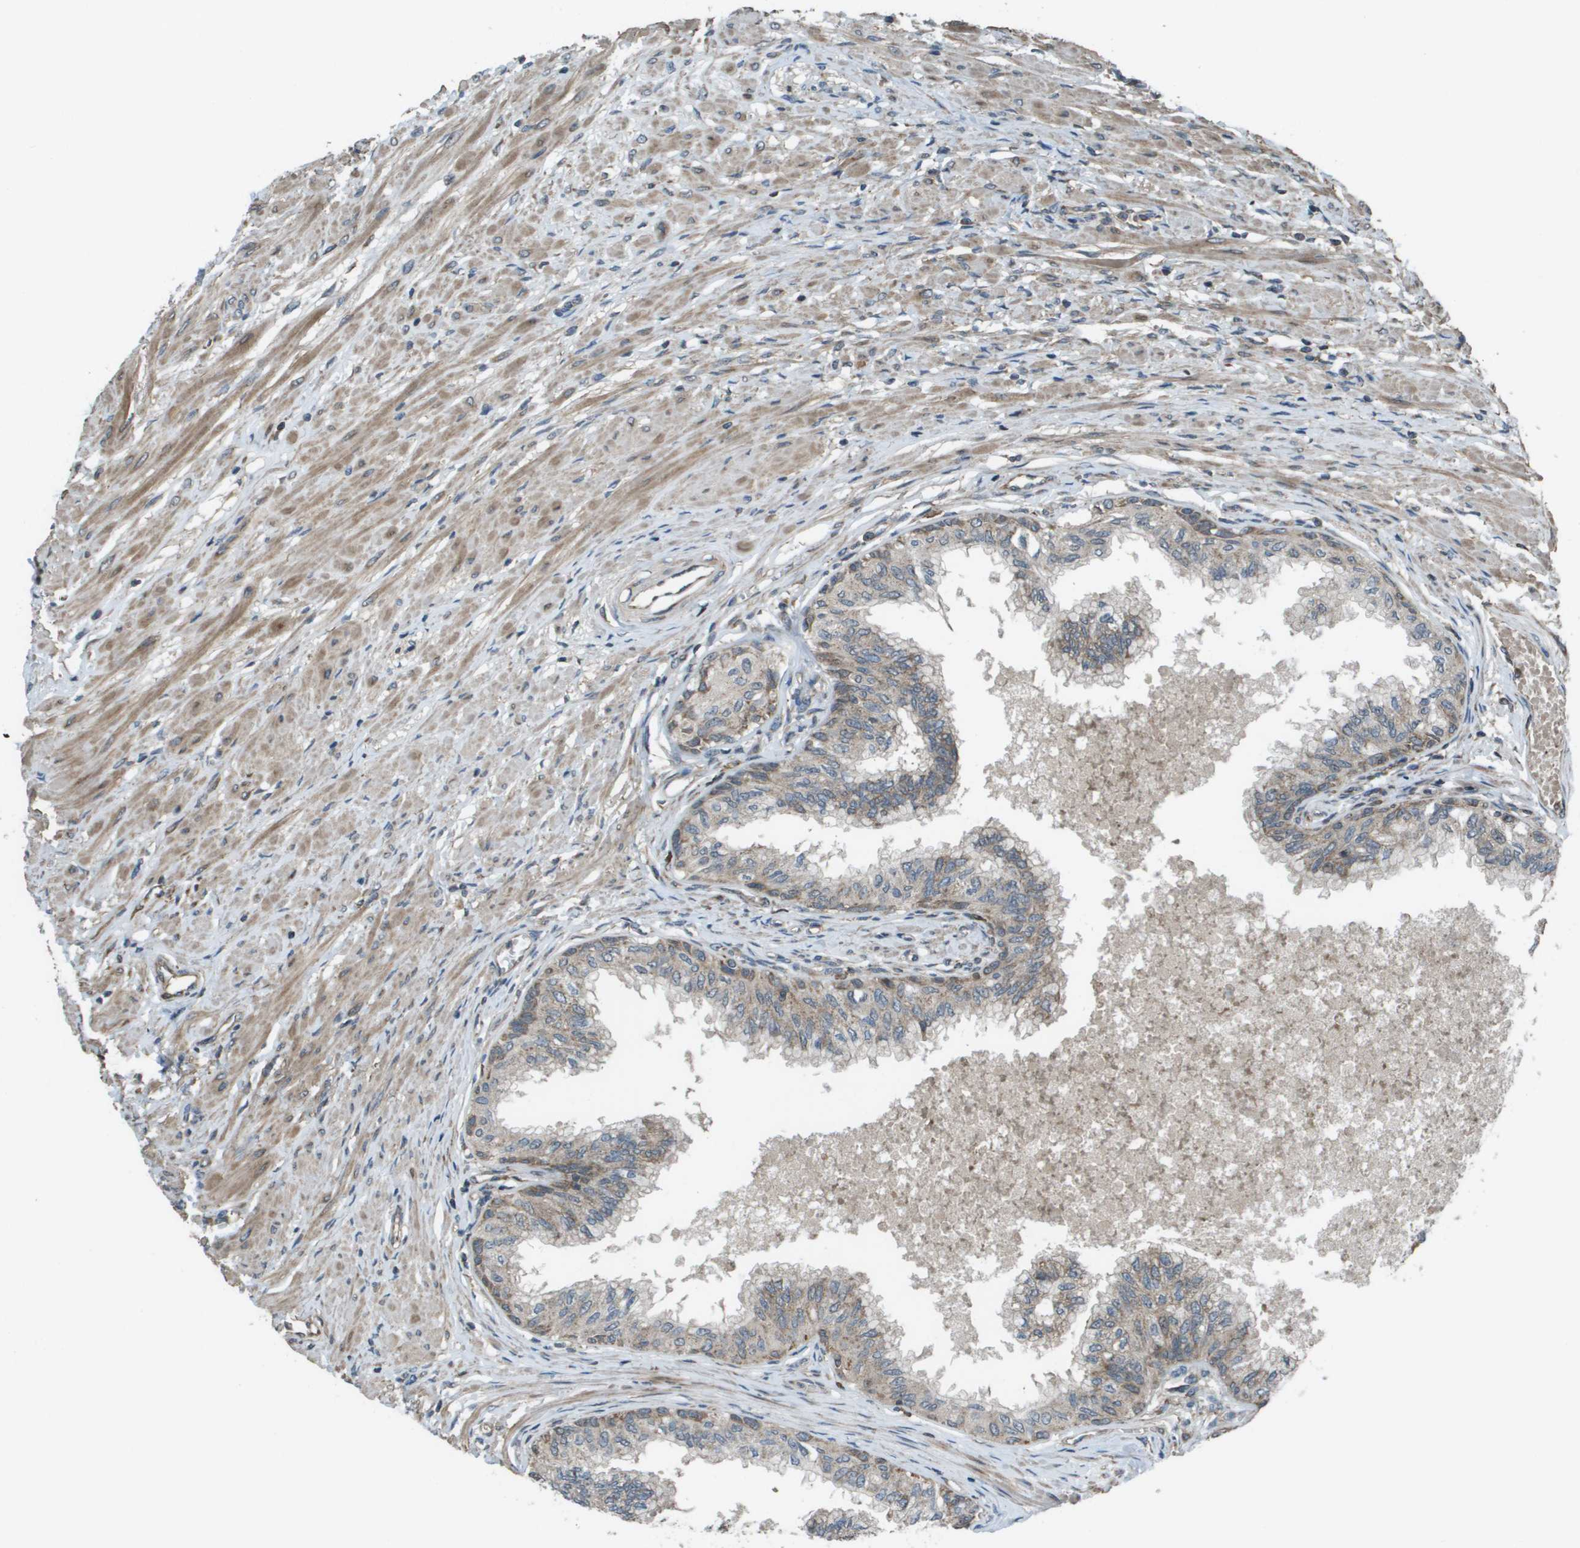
{"staining": {"intensity": "moderate", "quantity": "25%-75%", "location": "cytoplasmic/membranous"}, "tissue": "prostate", "cell_type": "Glandular cells", "image_type": "normal", "snomed": [{"axis": "morphology", "description": "Normal tissue, NOS"}, {"axis": "topography", "description": "Prostate"}, {"axis": "topography", "description": "Seminal veicle"}], "caption": "Protein expression analysis of benign prostate demonstrates moderate cytoplasmic/membranous positivity in about 25%-75% of glandular cells.", "gene": "PLPBP", "patient": {"sex": "male", "age": 60}}